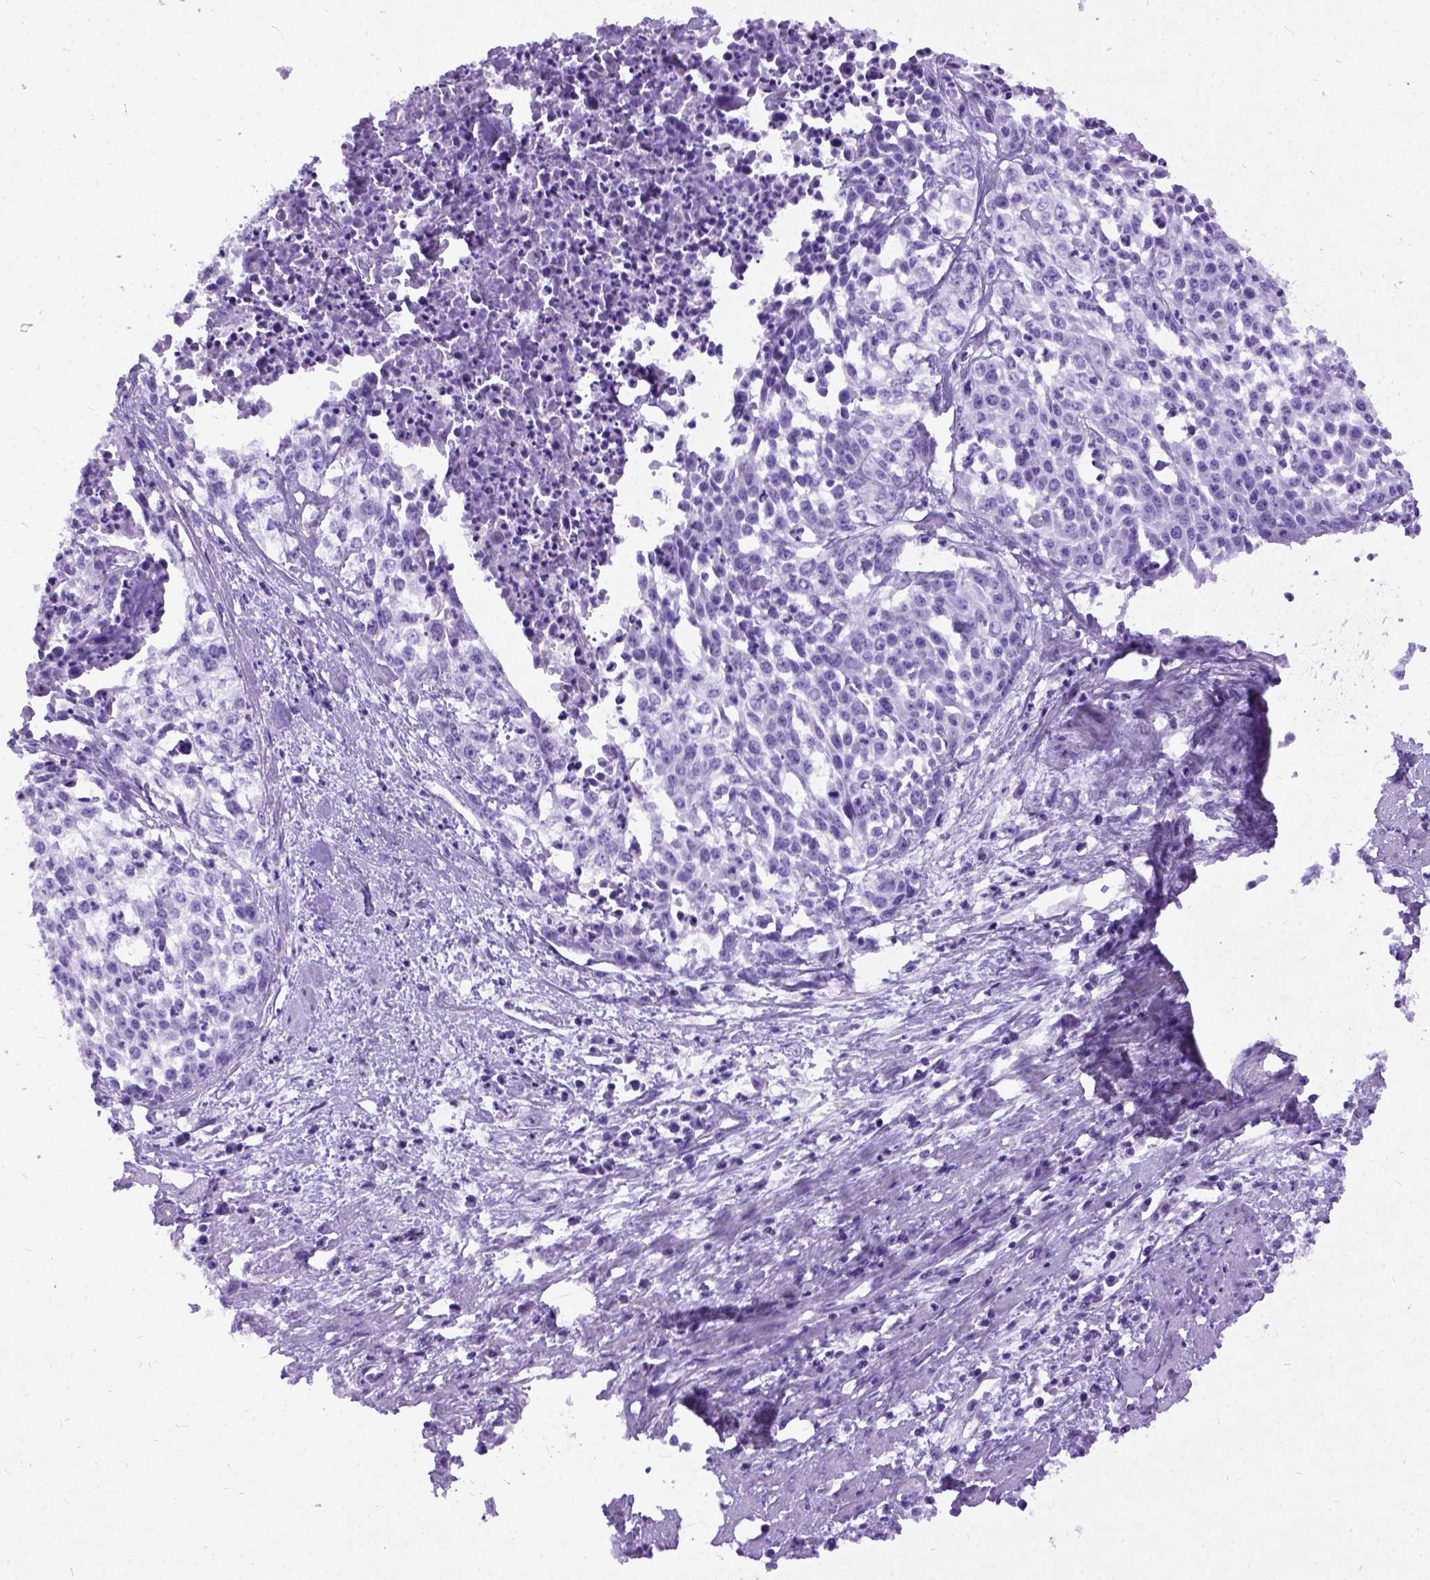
{"staining": {"intensity": "negative", "quantity": "none", "location": "none"}, "tissue": "cervical cancer", "cell_type": "Tumor cells", "image_type": "cancer", "snomed": [{"axis": "morphology", "description": "Squamous cell carcinoma, NOS"}, {"axis": "topography", "description": "Cervix"}], "caption": "IHC of cervical cancer displays no staining in tumor cells.", "gene": "NEUROD4", "patient": {"sex": "female", "age": 39}}